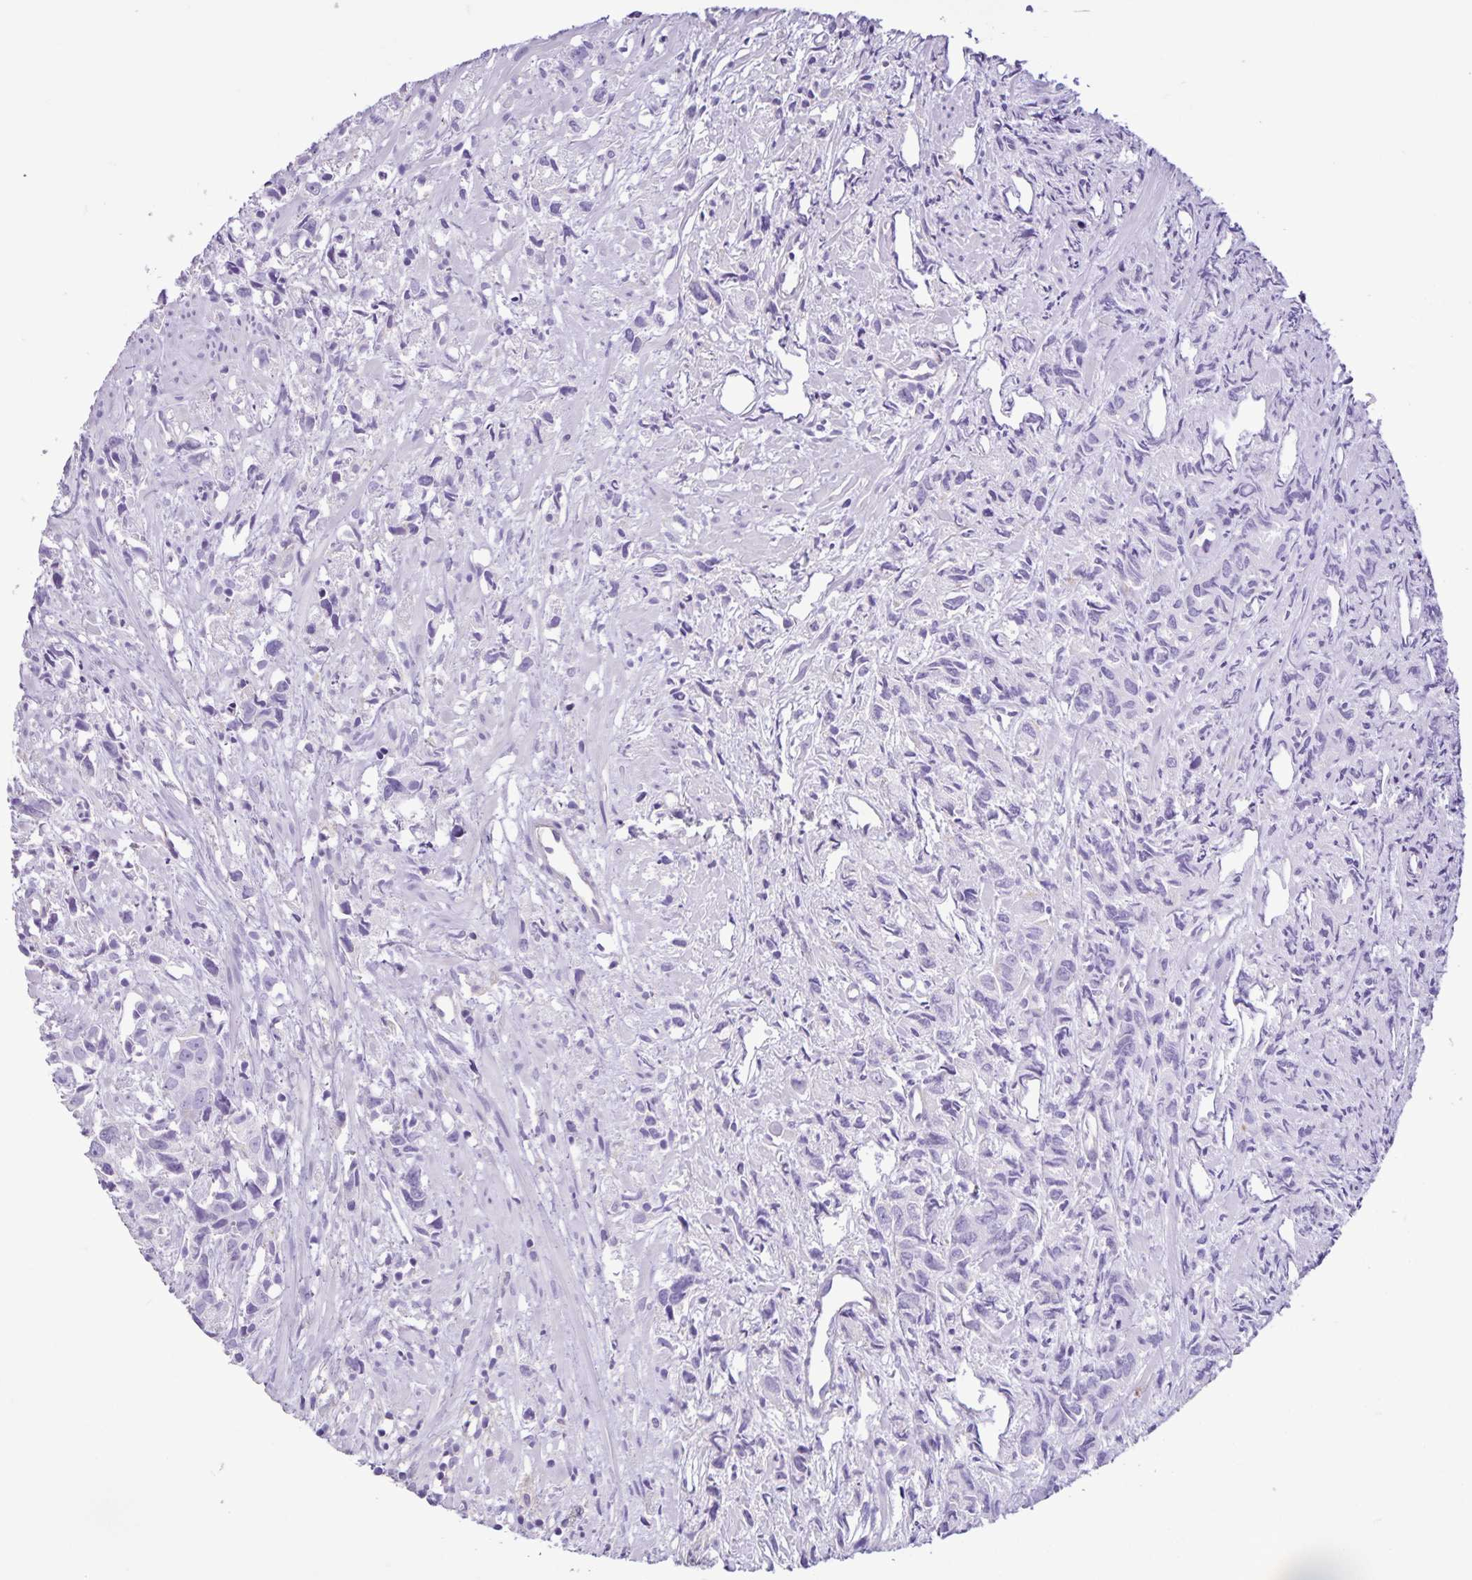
{"staining": {"intensity": "negative", "quantity": "none", "location": "none"}, "tissue": "prostate cancer", "cell_type": "Tumor cells", "image_type": "cancer", "snomed": [{"axis": "morphology", "description": "Adenocarcinoma, High grade"}, {"axis": "topography", "description": "Prostate"}], "caption": "An IHC image of prostate adenocarcinoma (high-grade) is shown. There is no staining in tumor cells of prostate adenocarcinoma (high-grade). (DAB IHC with hematoxylin counter stain).", "gene": "BOLL", "patient": {"sex": "male", "age": 58}}